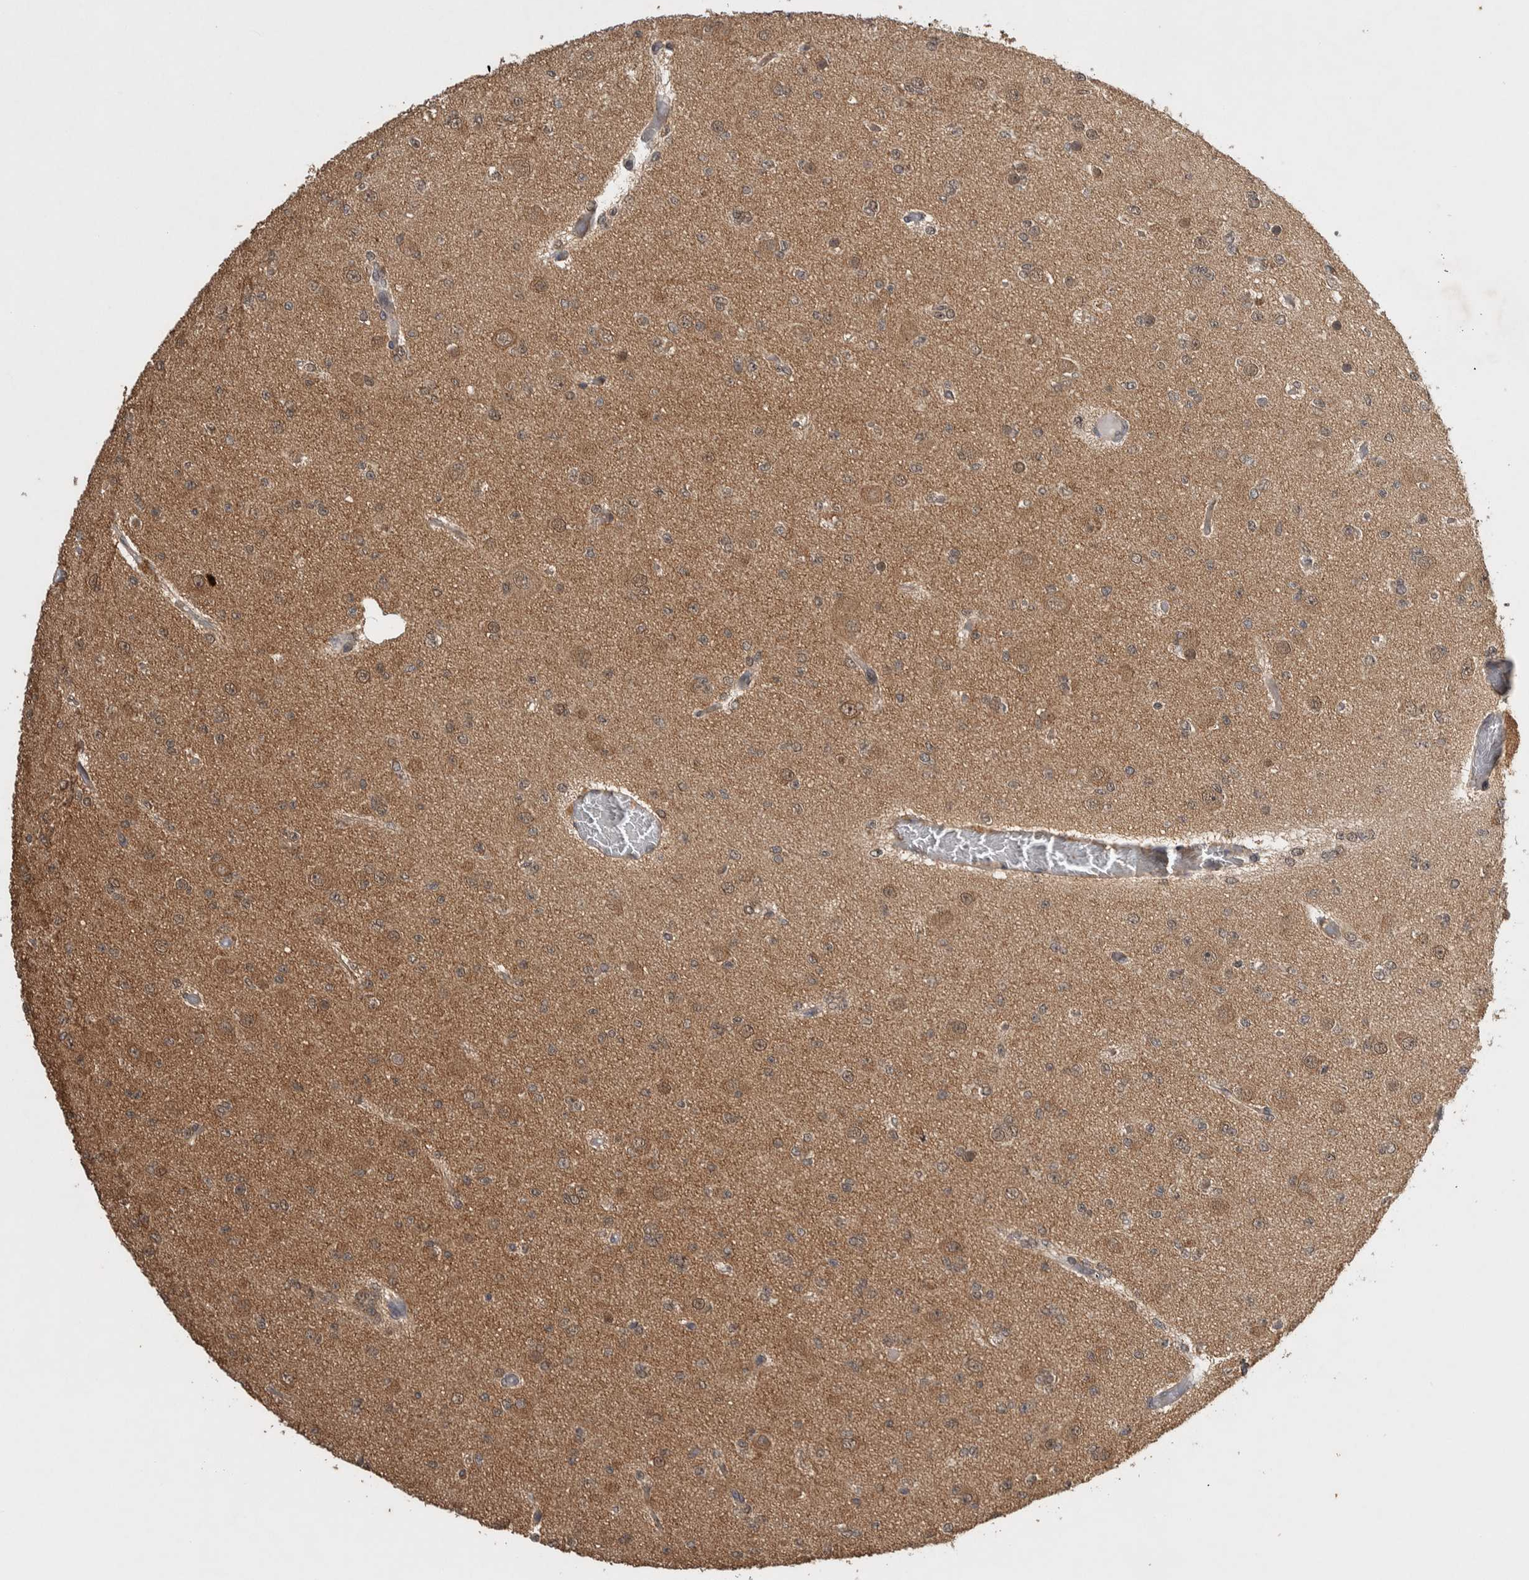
{"staining": {"intensity": "weak", "quantity": "25%-75%", "location": "cytoplasmic/membranous"}, "tissue": "glioma", "cell_type": "Tumor cells", "image_type": "cancer", "snomed": [{"axis": "morphology", "description": "Glioma, malignant, Low grade"}, {"axis": "topography", "description": "Brain"}], "caption": "Immunohistochemistry histopathology image of neoplastic tissue: human glioma stained using immunohistochemistry displays low levels of weak protein expression localized specifically in the cytoplasmic/membranous of tumor cells, appearing as a cytoplasmic/membranous brown color.", "gene": "DVL2", "patient": {"sex": "female", "age": 22}}